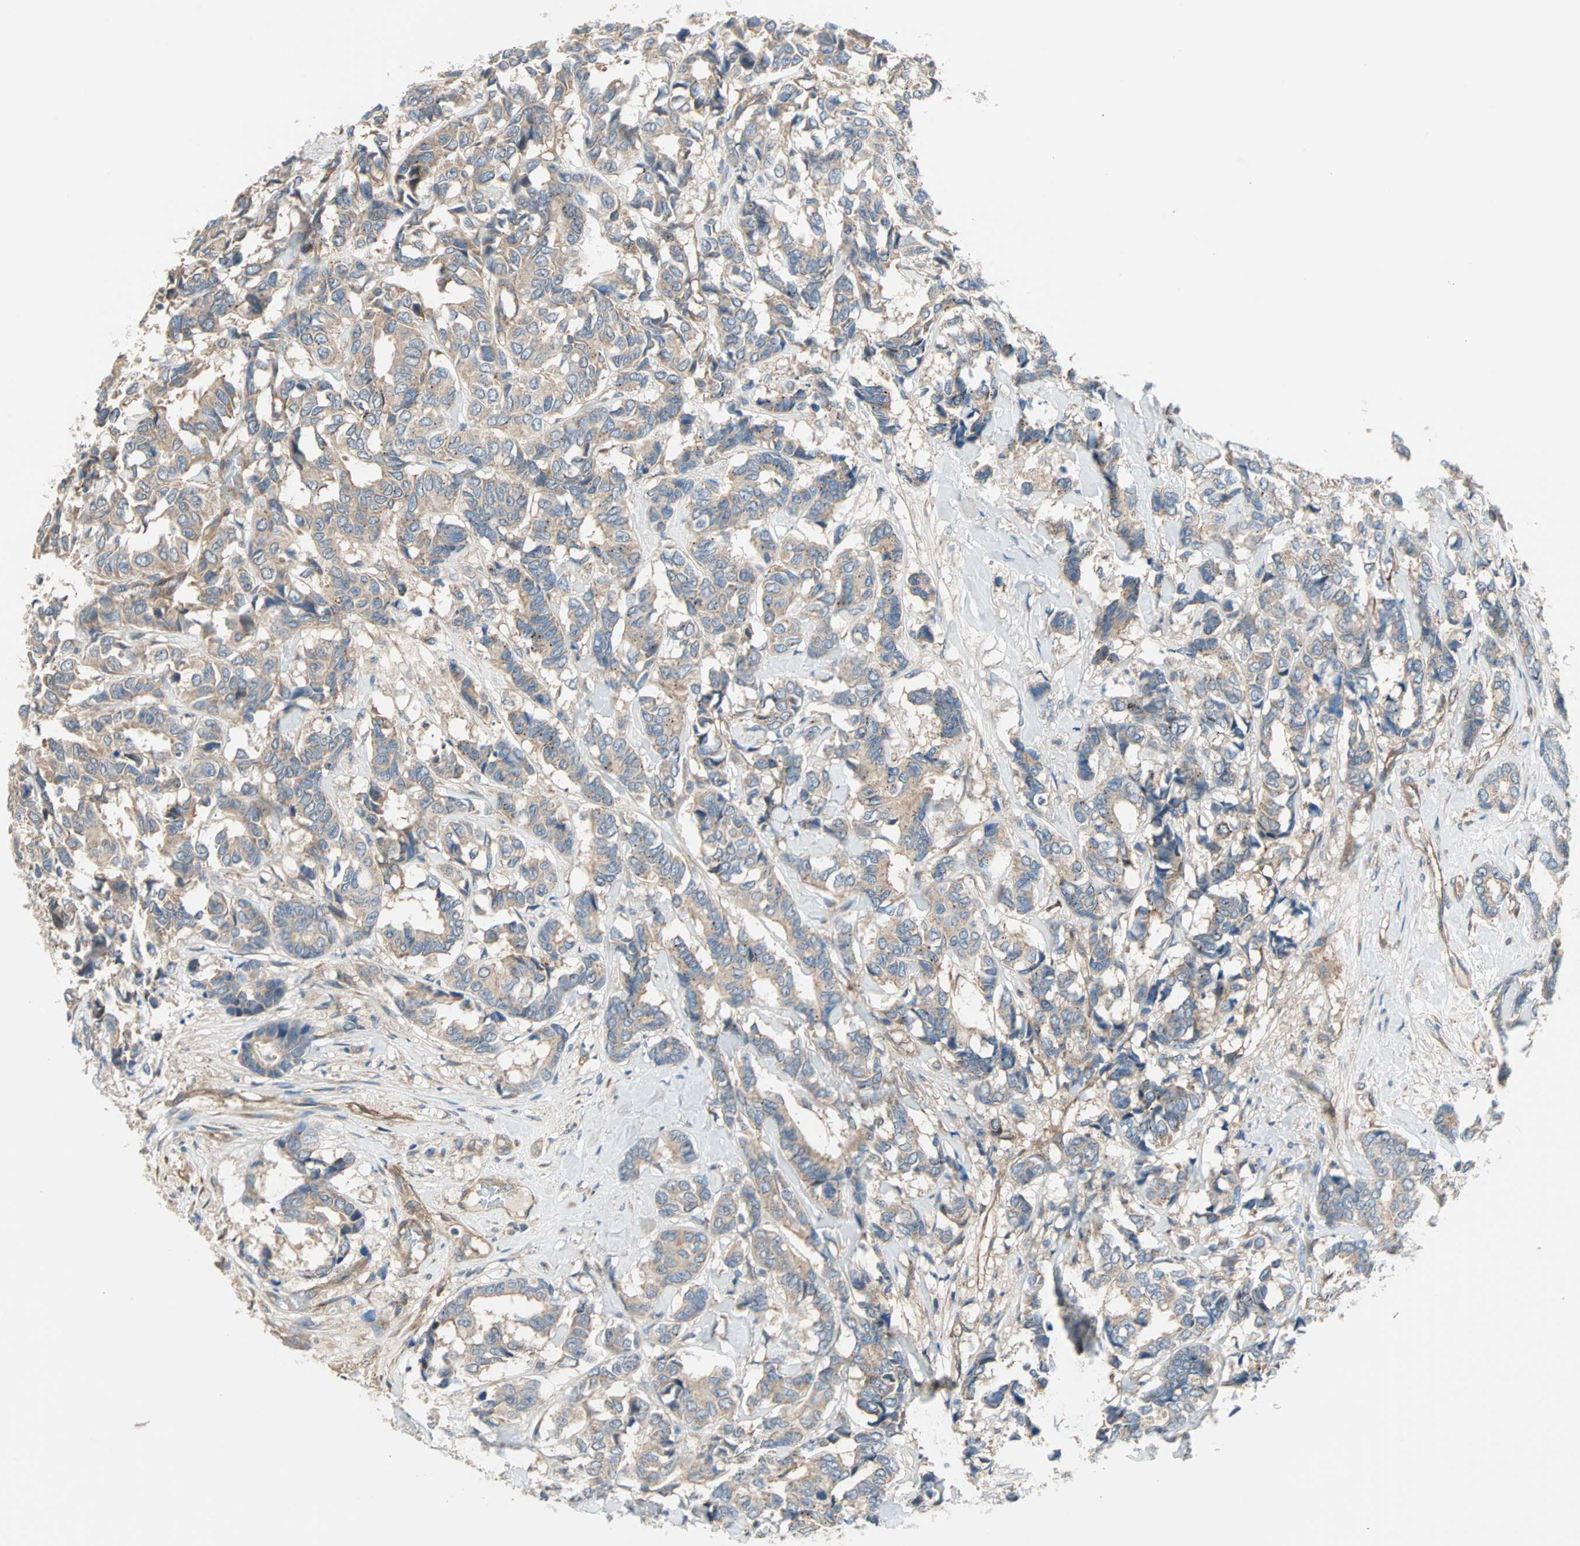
{"staining": {"intensity": "weak", "quantity": "25%-75%", "location": "cytoplasmic/membranous"}, "tissue": "breast cancer", "cell_type": "Tumor cells", "image_type": "cancer", "snomed": [{"axis": "morphology", "description": "Duct carcinoma"}, {"axis": "topography", "description": "Breast"}], "caption": "Immunohistochemical staining of human breast cancer reveals weak cytoplasmic/membranous protein positivity in about 25%-75% of tumor cells.", "gene": "PDE8A", "patient": {"sex": "female", "age": 87}}